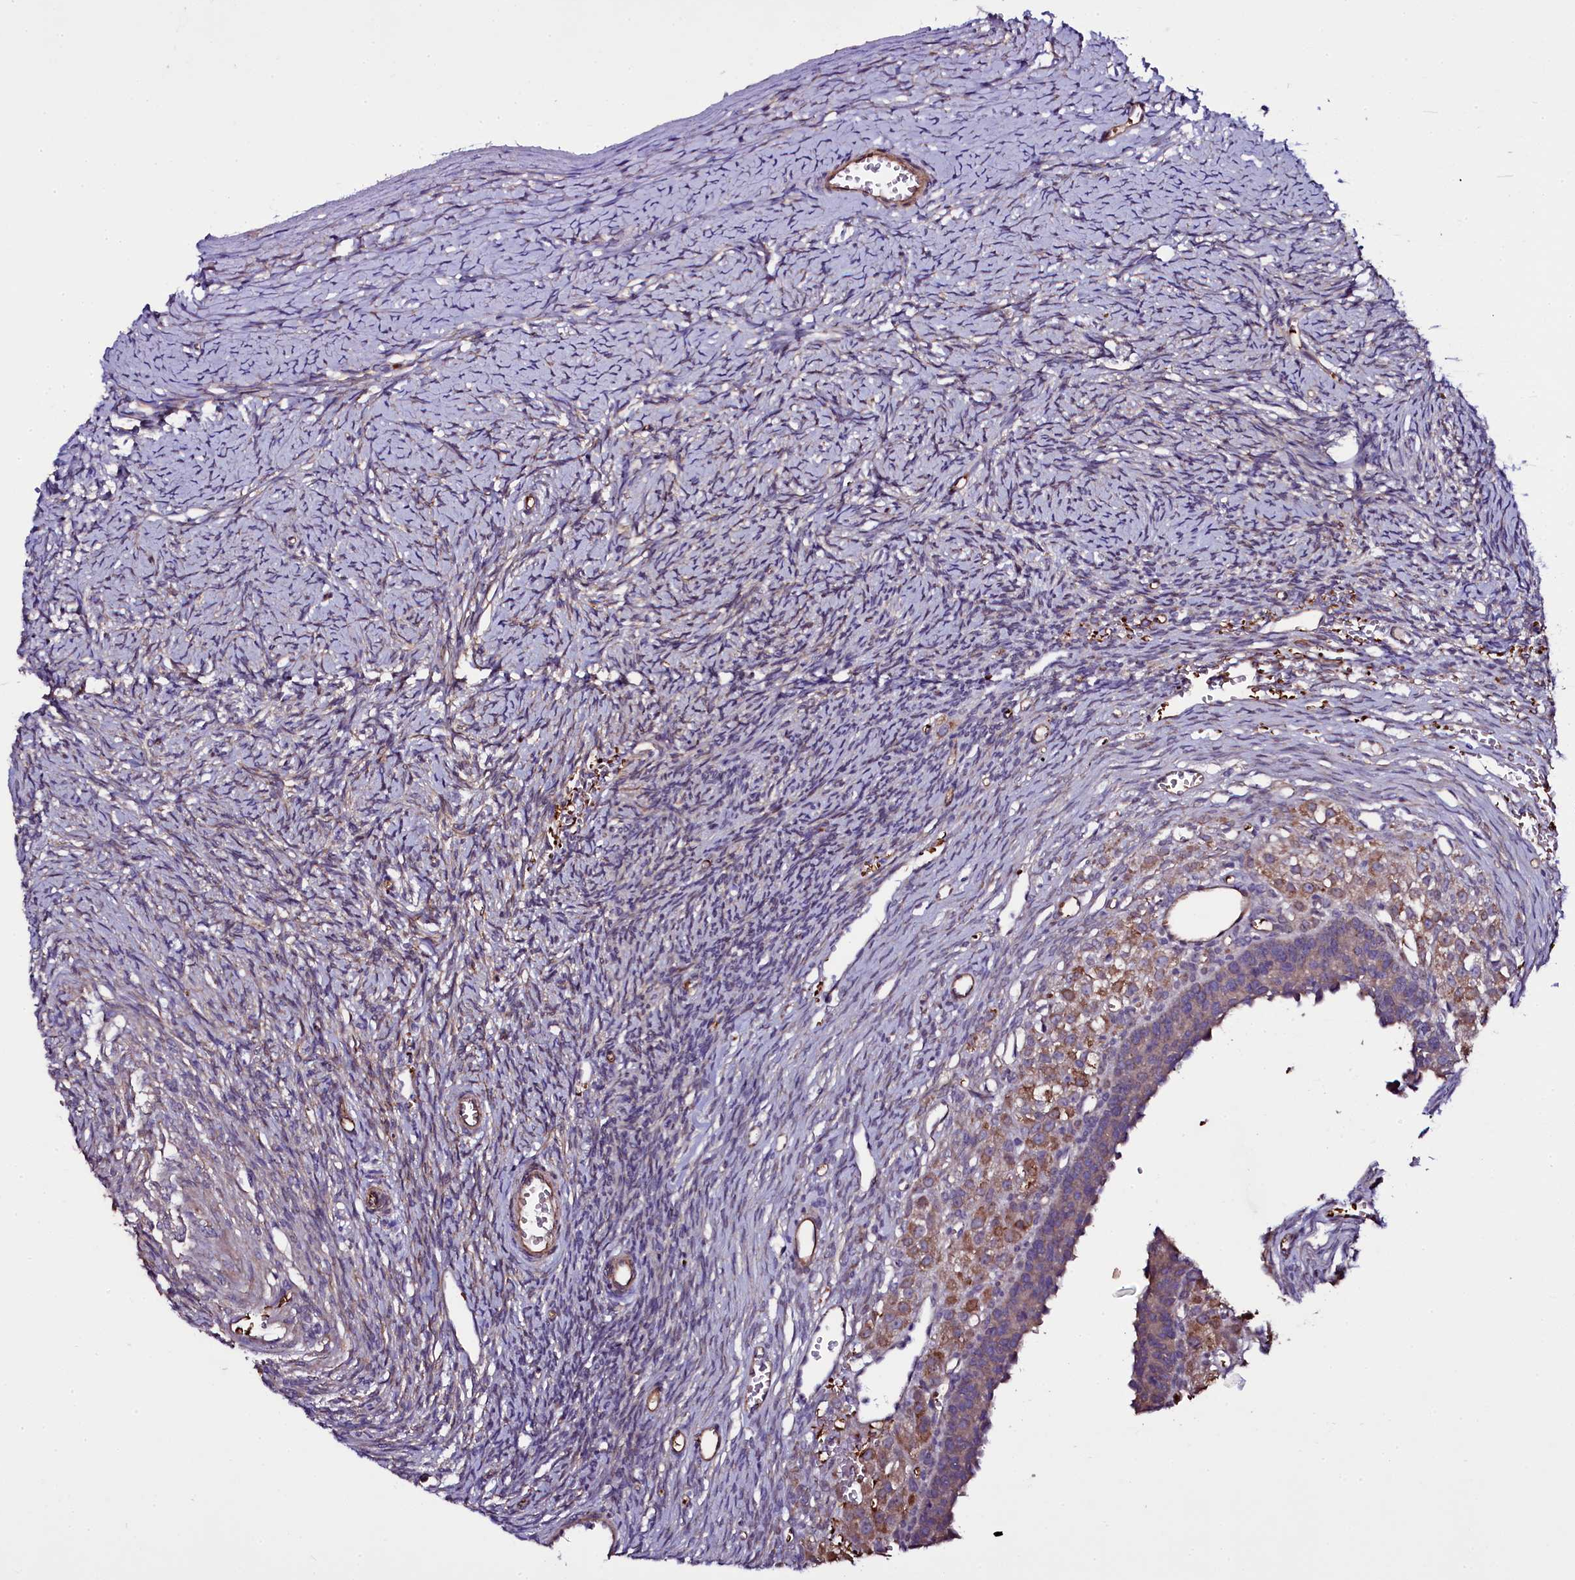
{"staining": {"intensity": "weak", "quantity": ">75%", "location": "cytoplasmic/membranous"}, "tissue": "ovary", "cell_type": "Follicle cells", "image_type": "normal", "snomed": [{"axis": "morphology", "description": "Normal tissue, NOS"}, {"axis": "topography", "description": "Ovary"}], "caption": "Follicle cells reveal low levels of weak cytoplasmic/membranous staining in approximately >75% of cells in normal human ovary. (DAB IHC, brown staining for protein, blue staining for nuclei).", "gene": "MEX3C", "patient": {"sex": "female", "age": 39}}